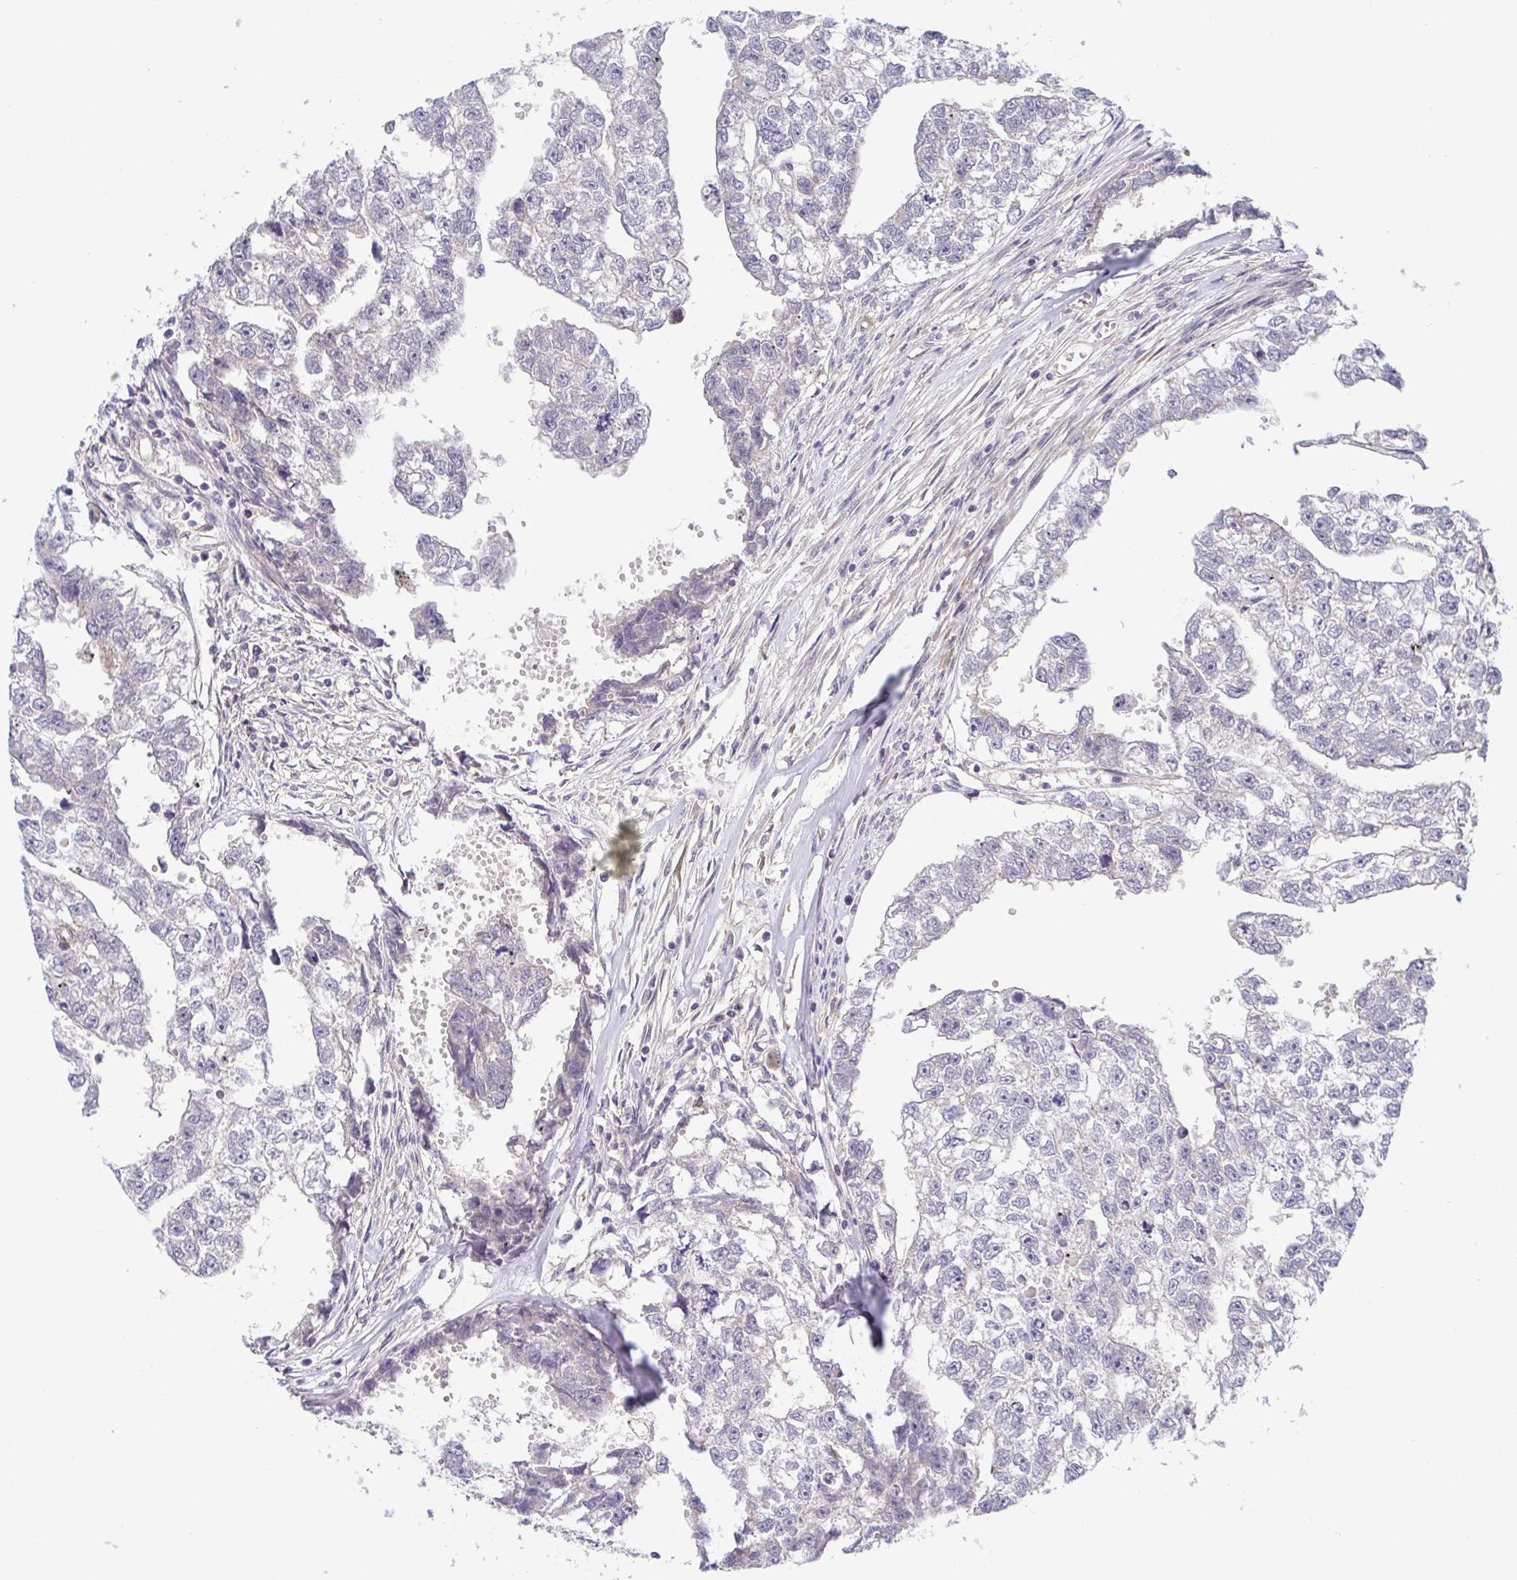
{"staining": {"intensity": "negative", "quantity": "none", "location": "none"}, "tissue": "testis cancer", "cell_type": "Tumor cells", "image_type": "cancer", "snomed": [{"axis": "morphology", "description": "Carcinoma, Embryonal, NOS"}, {"axis": "morphology", "description": "Teratoma, malignant, NOS"}, {"axis": "topography", "description": "Testis"}], "caption": "Immunohistochemistry micrograph of neoplastic tissue: human testis cancer (teratoma (malignant)) stained with DAB displays no significant protein positivity in tumor cells.", "gene": "BCL2L1", "patient": {"sex": "male", "age": 44}}